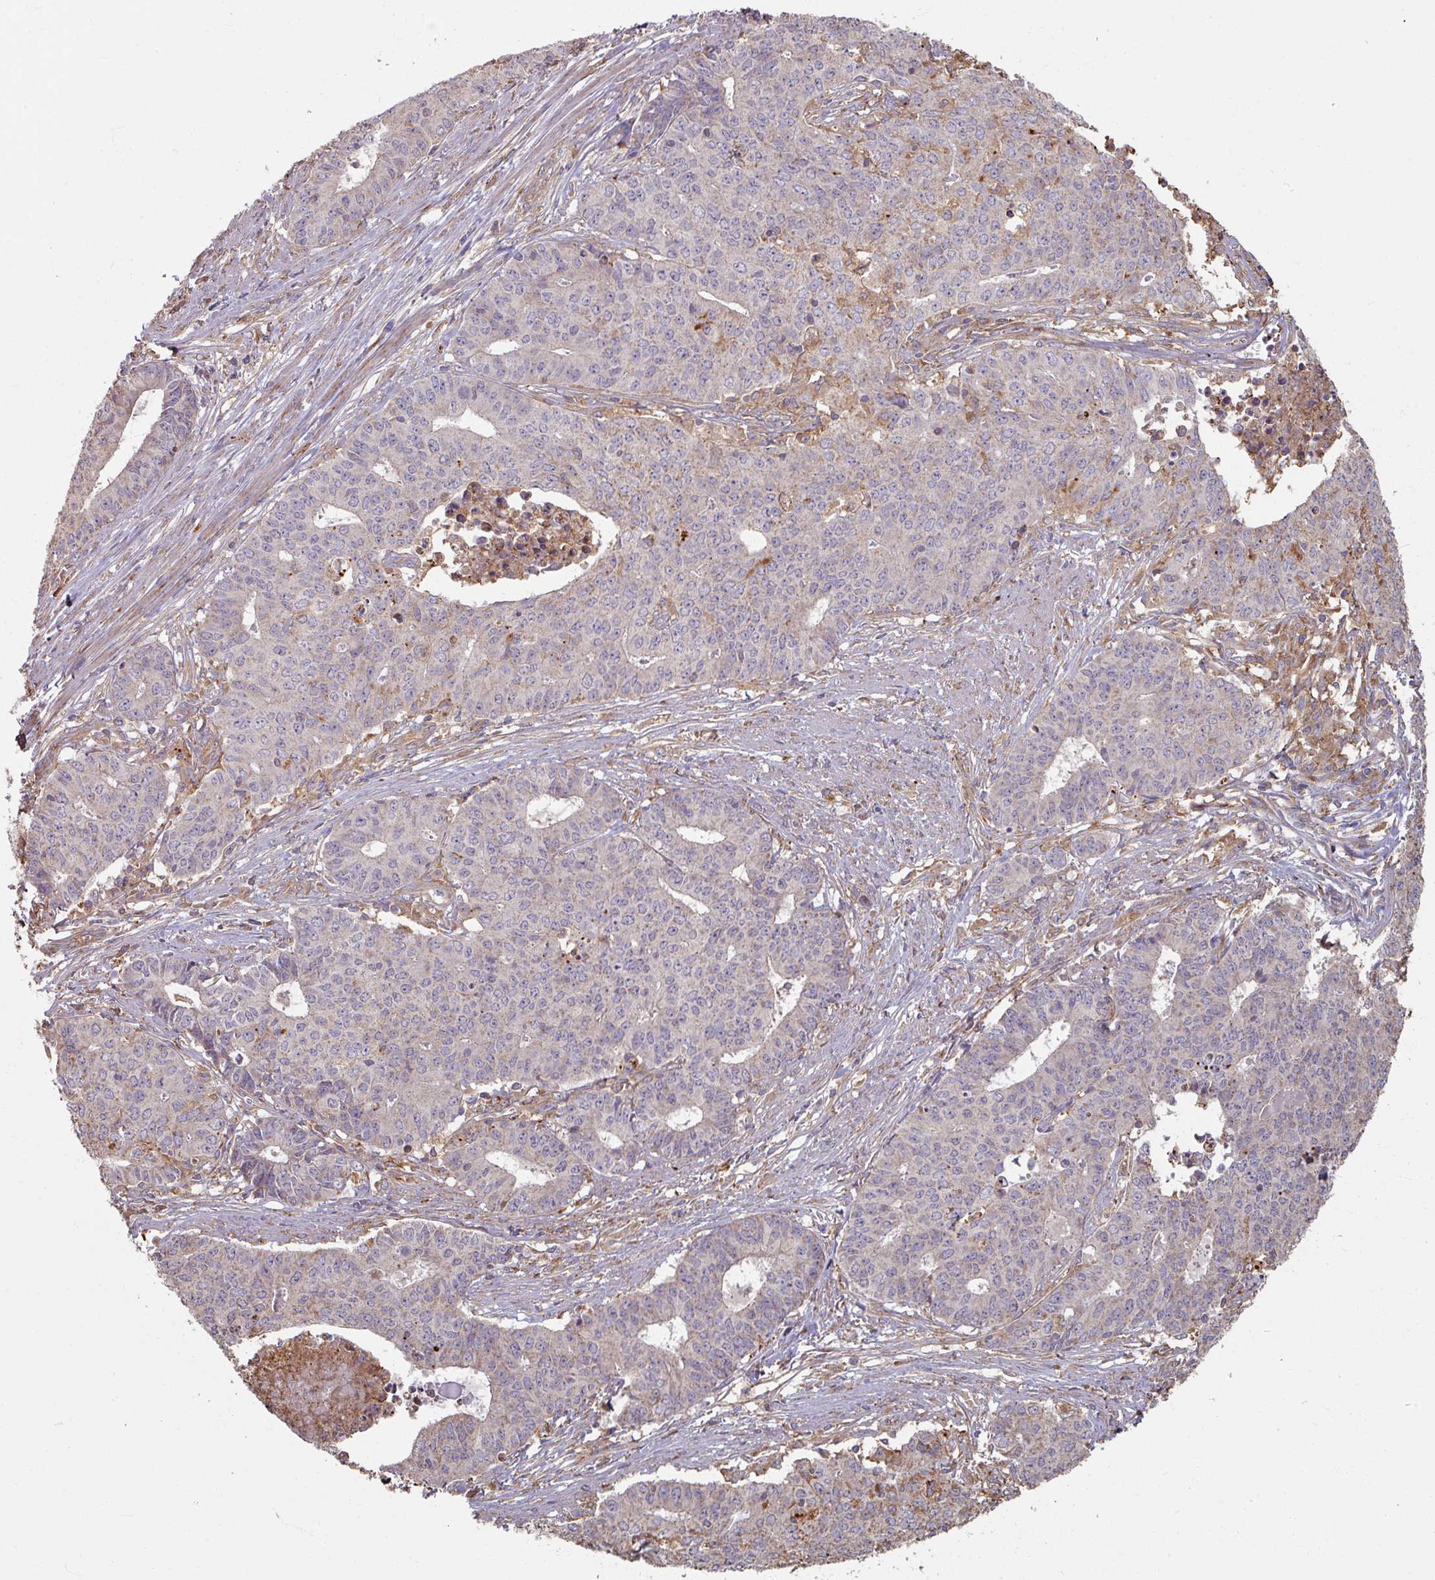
{"staining": {"intensity": "weak", "quantity": "<25%", "location": "cytoplasmic/membranous"}, "tissue": "endometrial cancer", "cell_type": "Tumor cells", "image_type": "cancer", "snomed": [{"axis": "morphology", "description": "Adenocarcinoma, NOS"}, {"axis": "topography", "description": "Endometrium"}], "caption": "There is no significant staining in tumor cells of endometrial cancer (adenocarcinoma). The staining is performed using DAB (3,3'-diaminobenzidine) brown chromogen with nuclei counter-stained in using hematoxylin.", "gene": "CCDC68", "patient": {"sex": "female", "age": 59}}